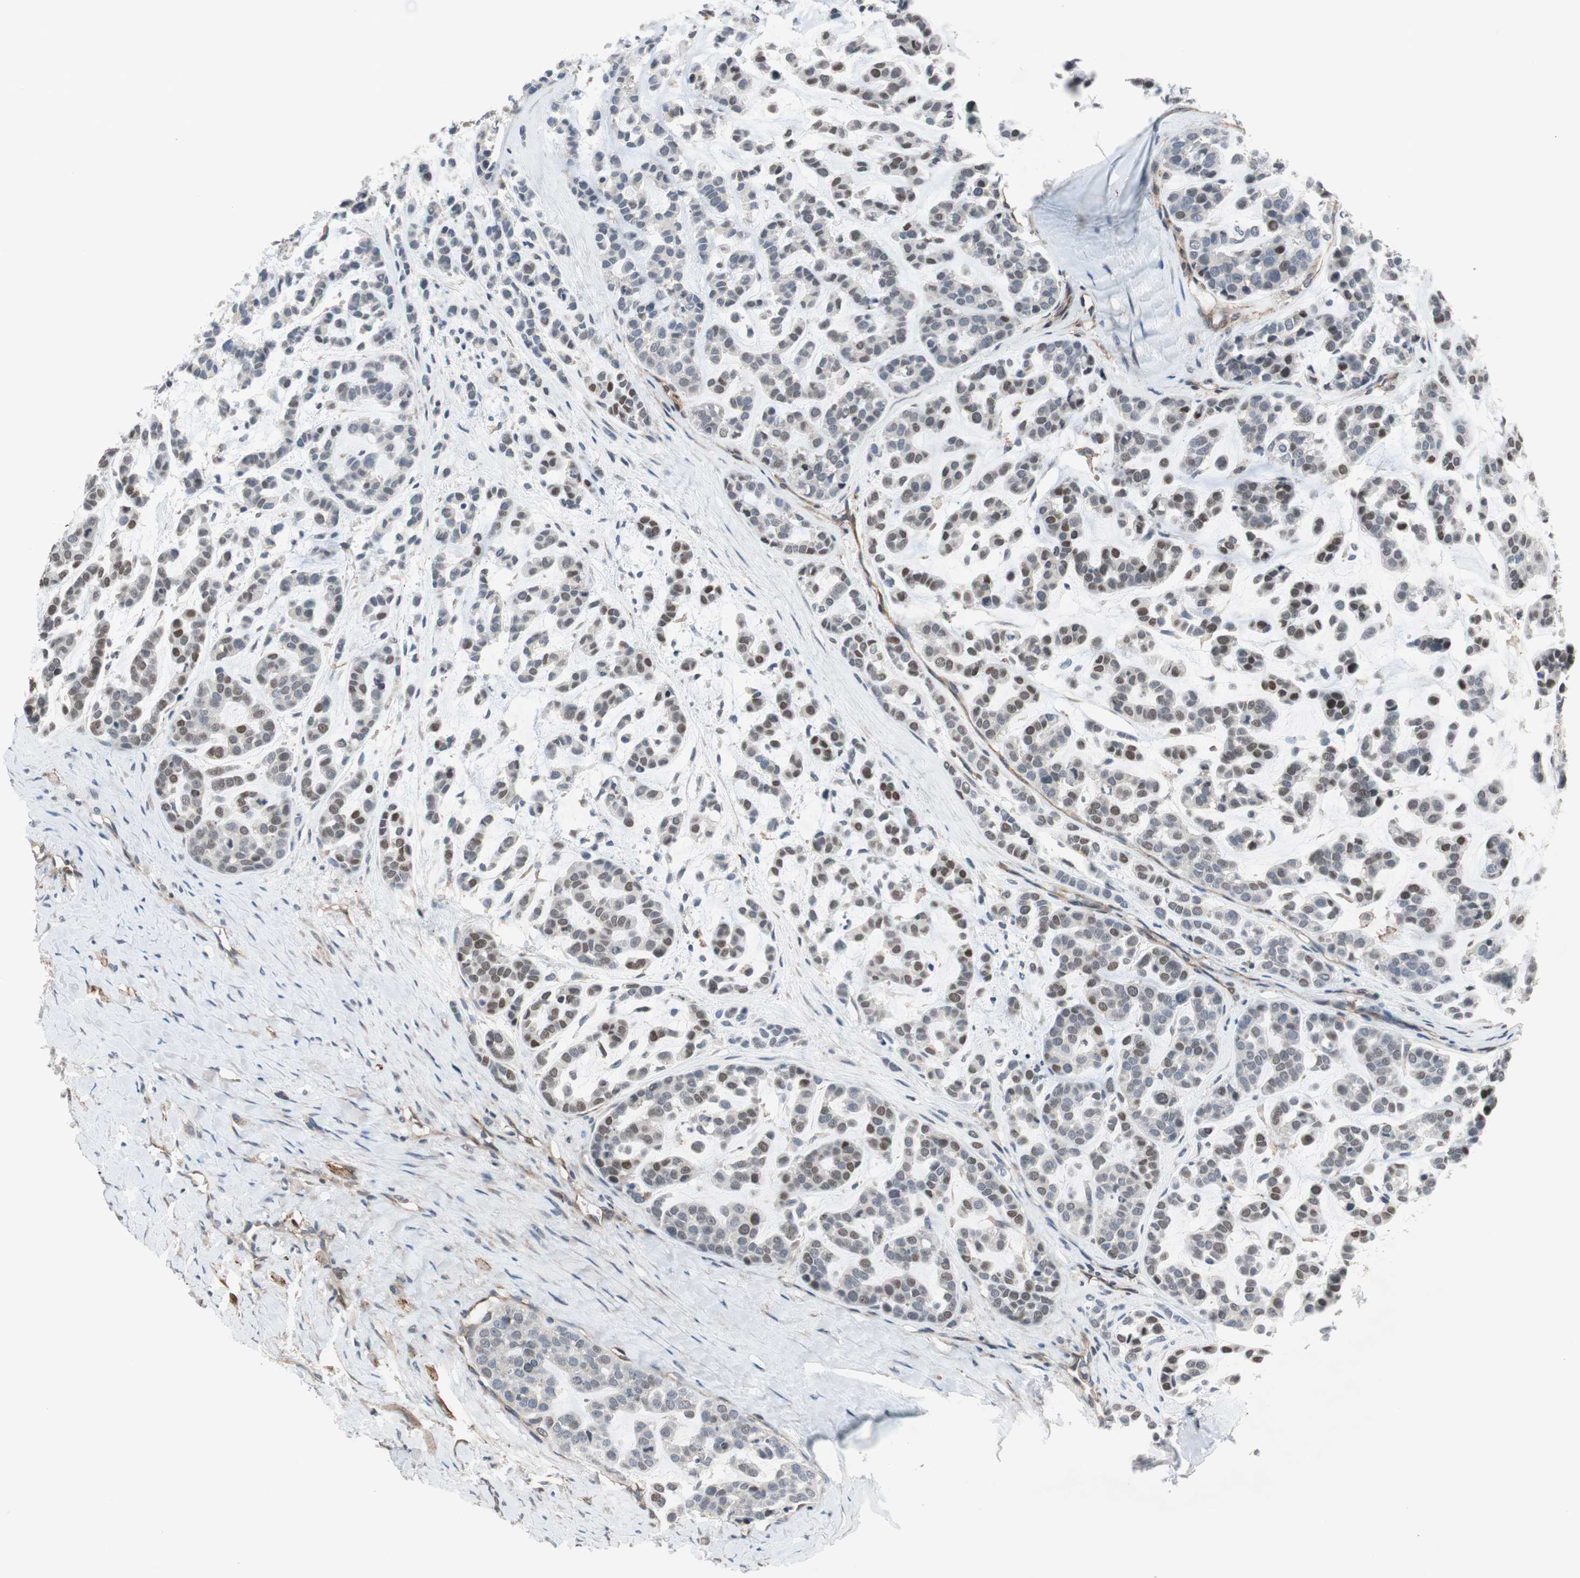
{"staining": {"intensity": "moderate", "quantity": "<25%", "location": "nuclear"}, "tissue": "head and neck cancer", "cell_type": "Tumor cells", "image_type": "cancer", "snomed": [{"axis": "morphology", "description": "Adenocarcinoma, NOS"}, {"axis": "morphology", "description": "Adenoma, NOS"}, {"axis": "topography", "description": "Head-Neck"}], "caption": "Tumor cells exhibit low levels of moderate nuclear staining in approximately <25% of cells in human head and neck adenoma.", "gene": "GRHL1", "patient": {"sex": "female", "age": 55}}